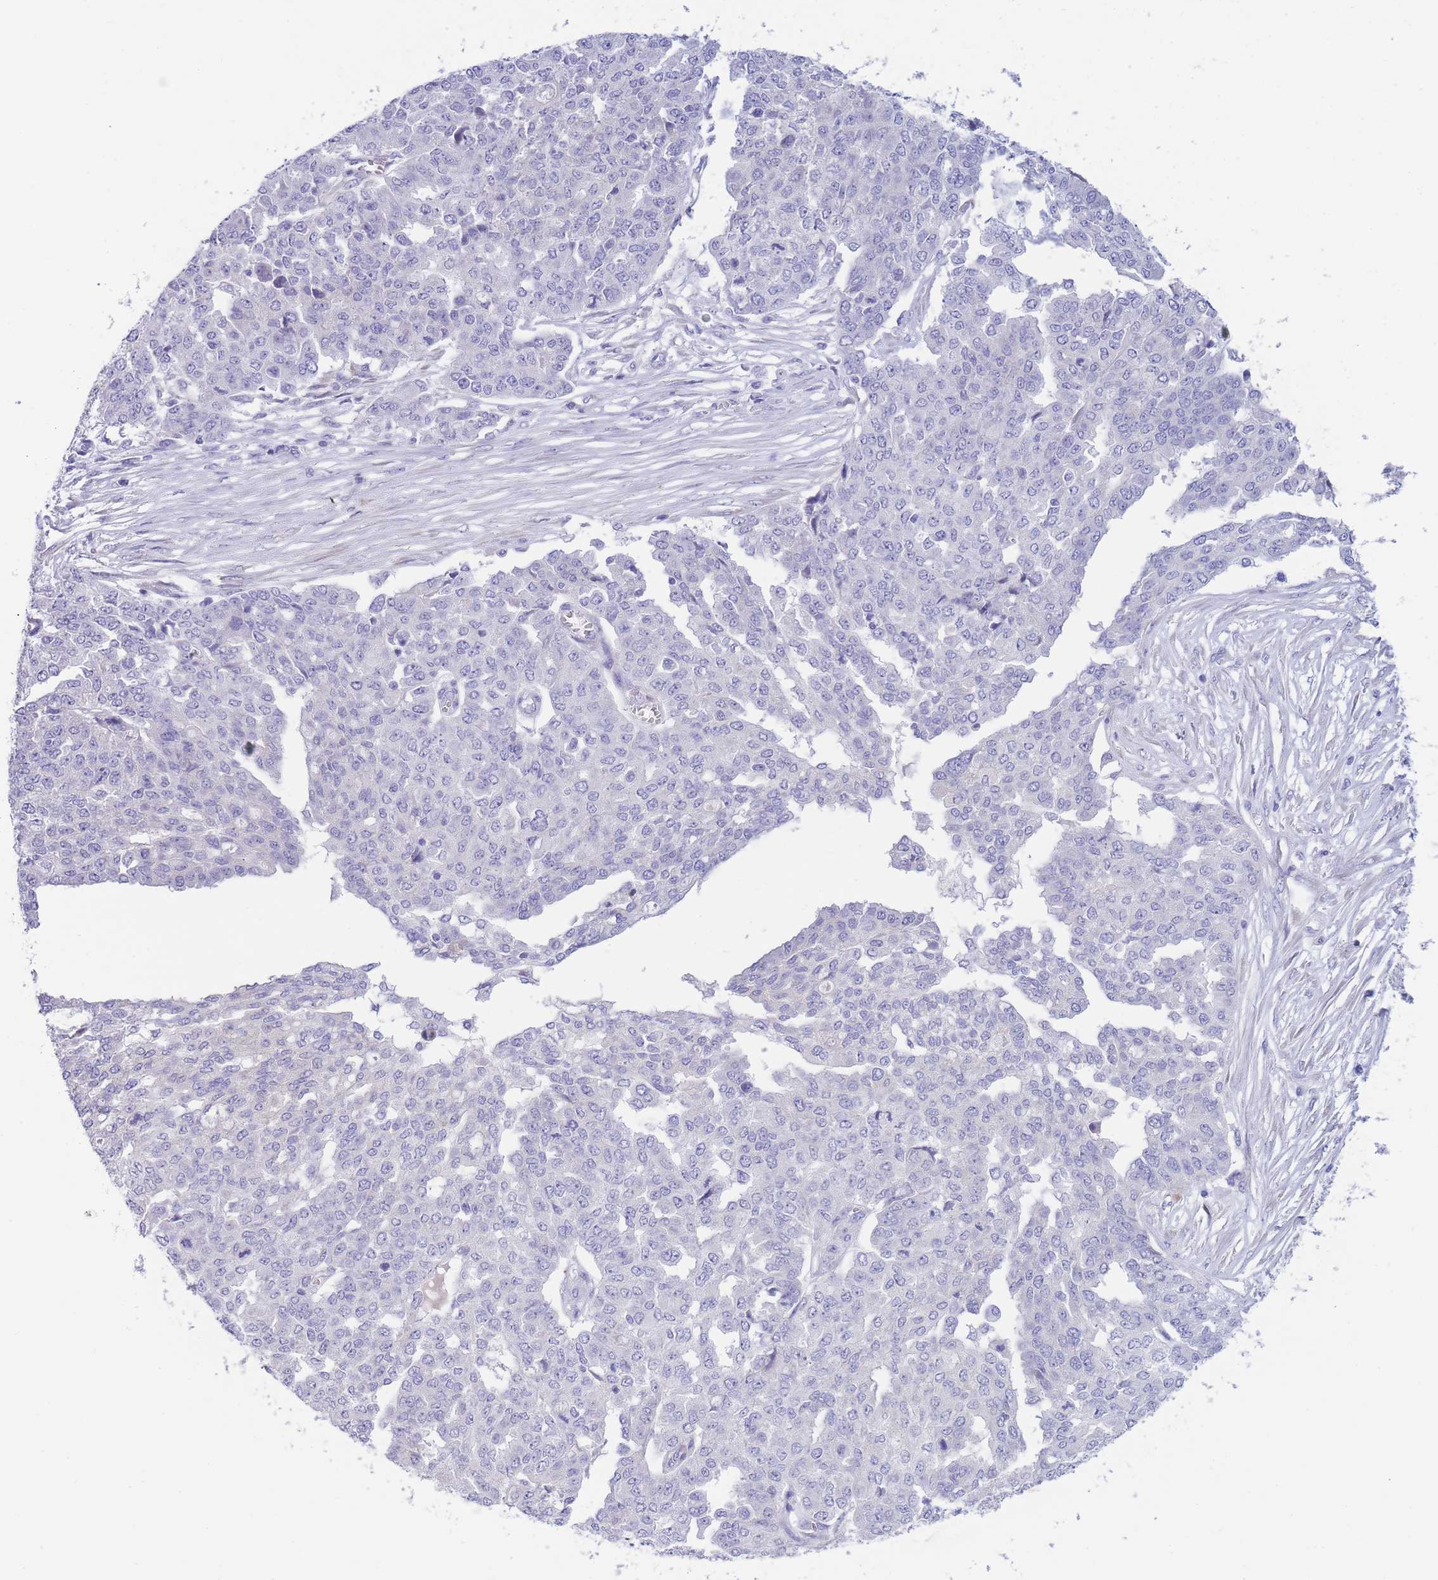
{"staining": {"intensity": "negative", "quantity": "none", "location": "none"}, "tissue": "ovarian cancer", "cell_type": "Tumor cells", "image_type": "cancer", "snomed": [{"axis": "morphology", "description": "Cystadenocarcinoma, serous, NOS"}, {"axis": "topography", "description": "Soft tissue"}, {"axis": "topography", "description": "Ovary"}], "caption": "DAB (3,3'-diaminobenzidine) immunohistochemical staining of human ovarian cancer demonstrates no significant expression in tumor cells.", "gene": "PCDHB3", "patient": {"sex": "female", "age": 57}}